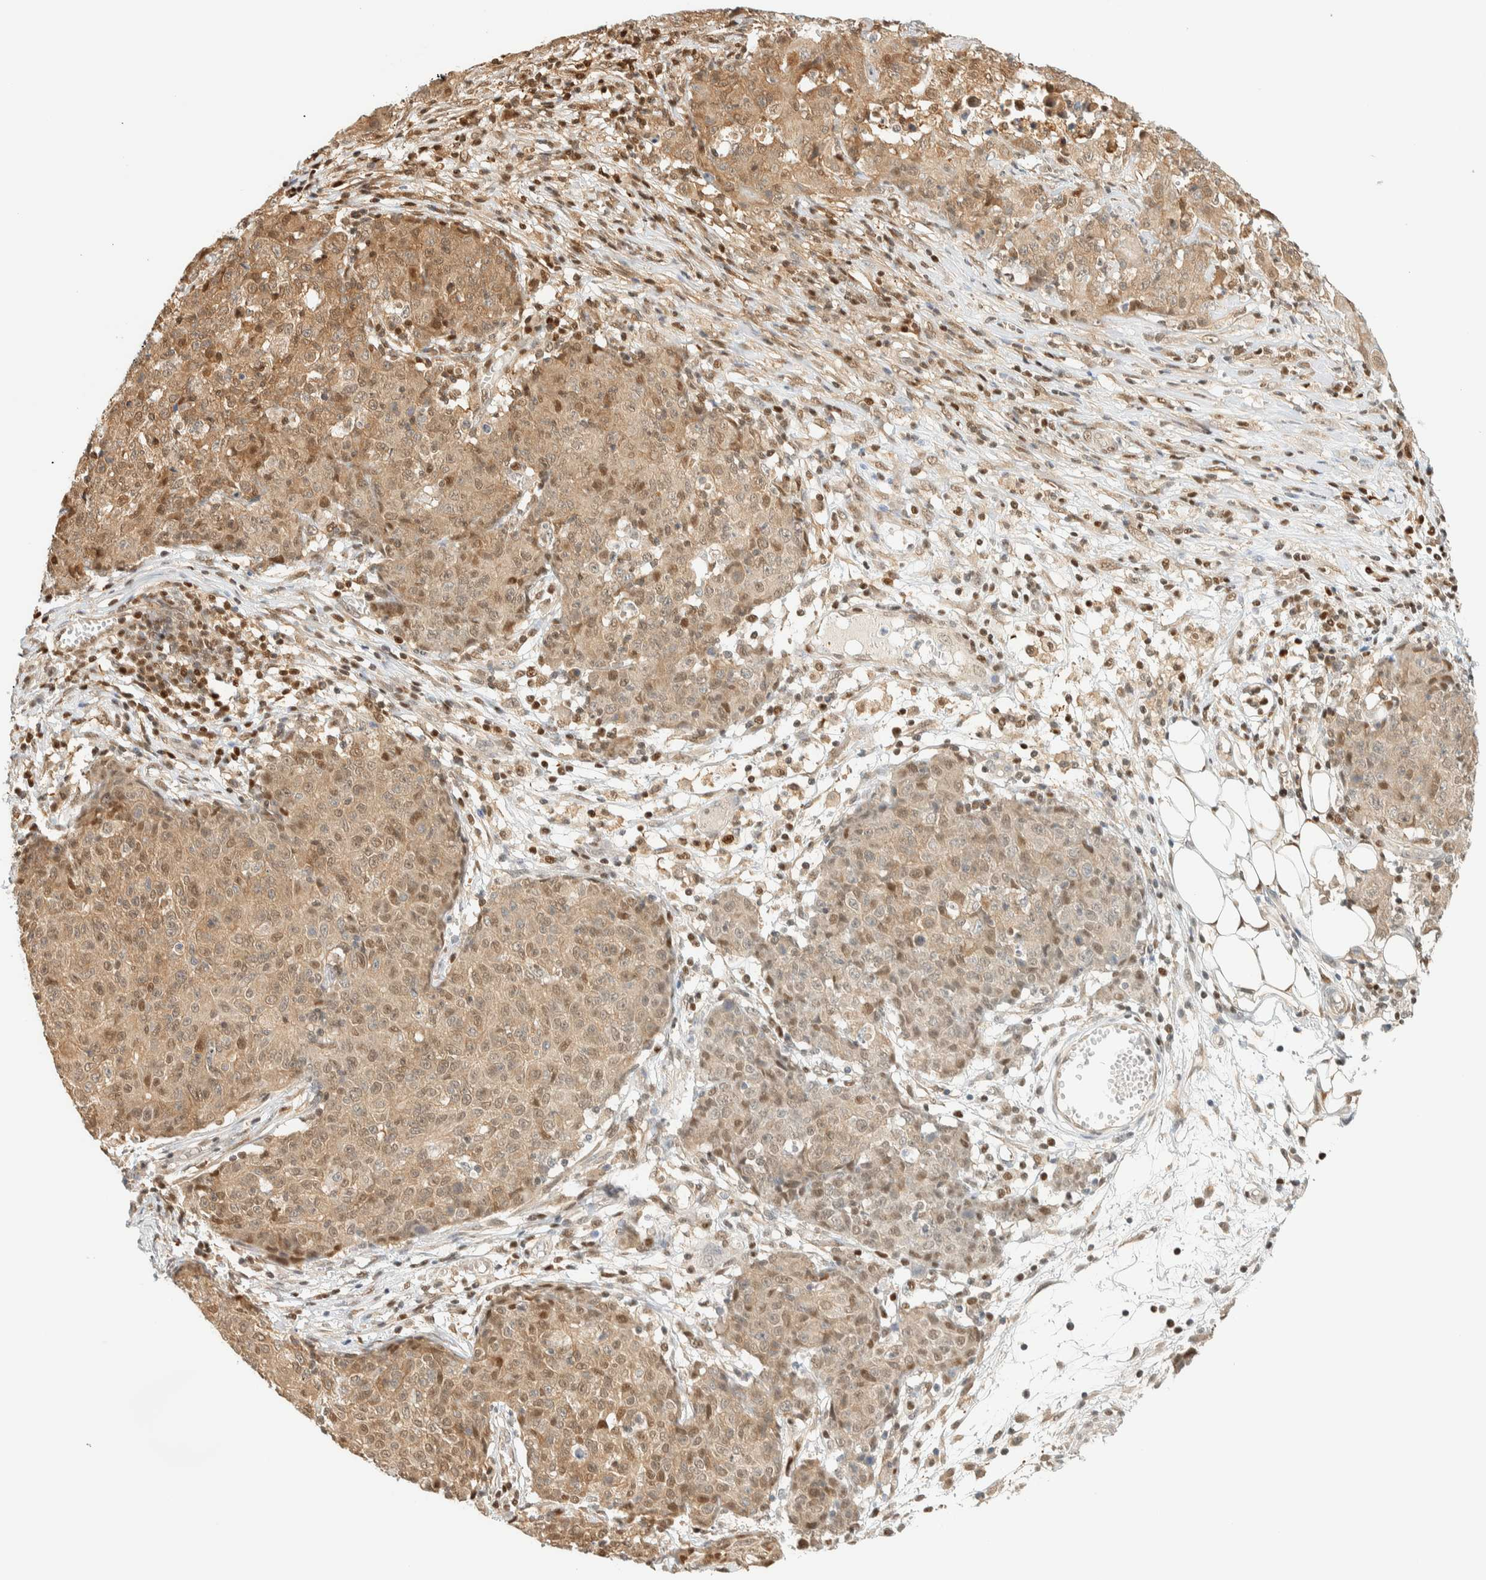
{"staining": {"intensity": "weak", "quantity": ">75%", "location": "cytoplasmic/membranous,nuclear"}, "tissue": "ovarian cancer", "cell_type": "Tumor cells", "image_type": "cancer", "snomed": [{"axis": "morphology", "description": "Carcinoma, endometroid"}, {"axis": "topography", "description": "Ovary"}], "caption": "Protein positivity by immunohistochemistry (IHC) demonstrates weak cytoplasmic/membranous and nuclear expression in approximately >75% of tumor cells in ovarian cancer. (brown staining indicates protein expression, while blue staining denotes nuclei).", "gene": "ZBTB37", "patient": {"sex": "female", "age": 42}}